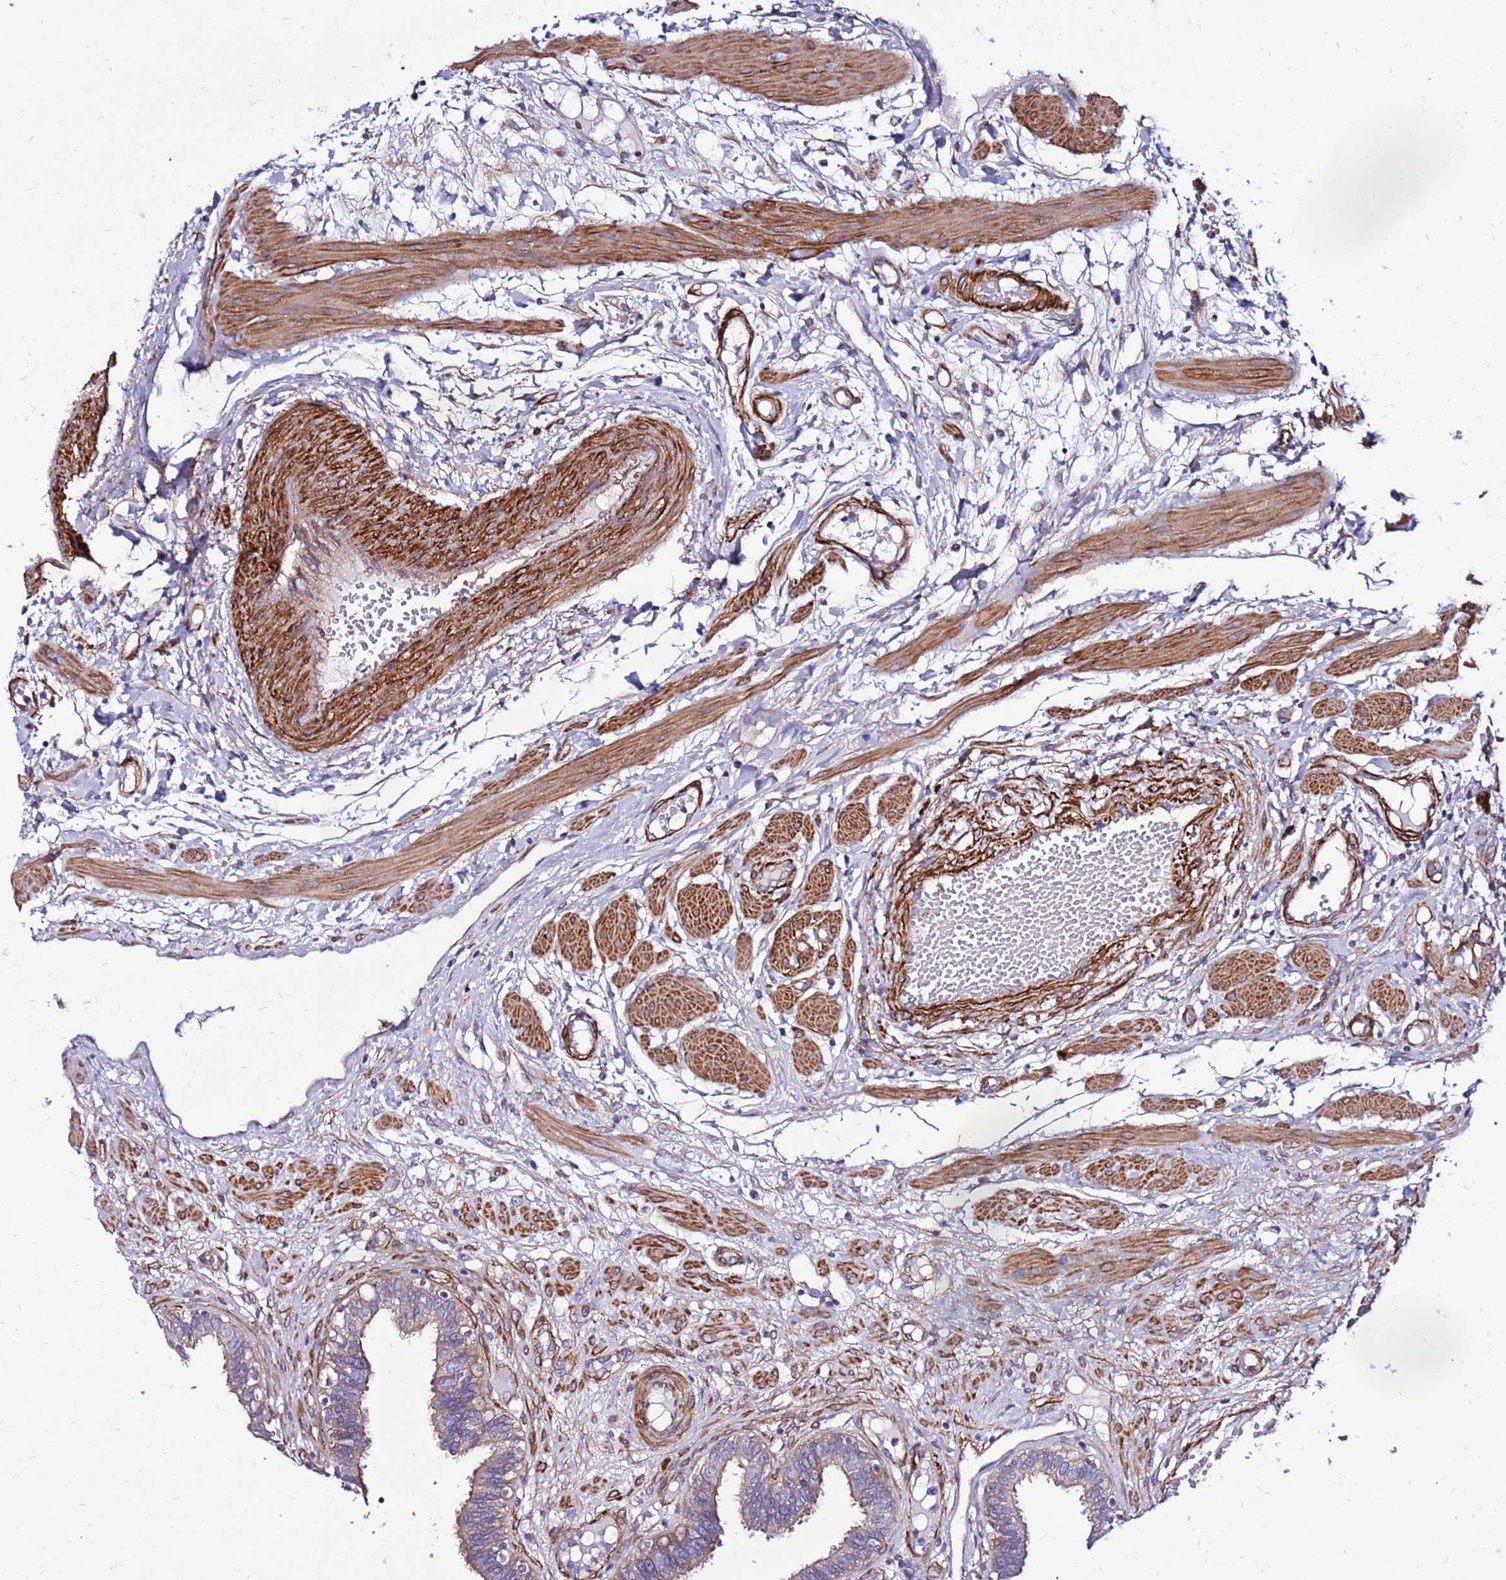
{"staining": {"intensity": "weak", "quantity": "<25%", "location": "cytoplasmic/membranous"}, "tissue": "fallopian tube", "cell_type": "Glandular cells", "image_type": "normal", "snomed": [{"axis": "morphology", "description": "Normal tissue, NOS"}, {"axis": "topography", "description": "Fallopian tube"}, {"axis": "topography", "description": "Placenta"}], "caption": "Fallopian tube stained for a protein using immunohistochemistry (IHC) displays no staining glandular cells.", "gene": "EI24", "patient": {"sex": "female", "age": 32}}